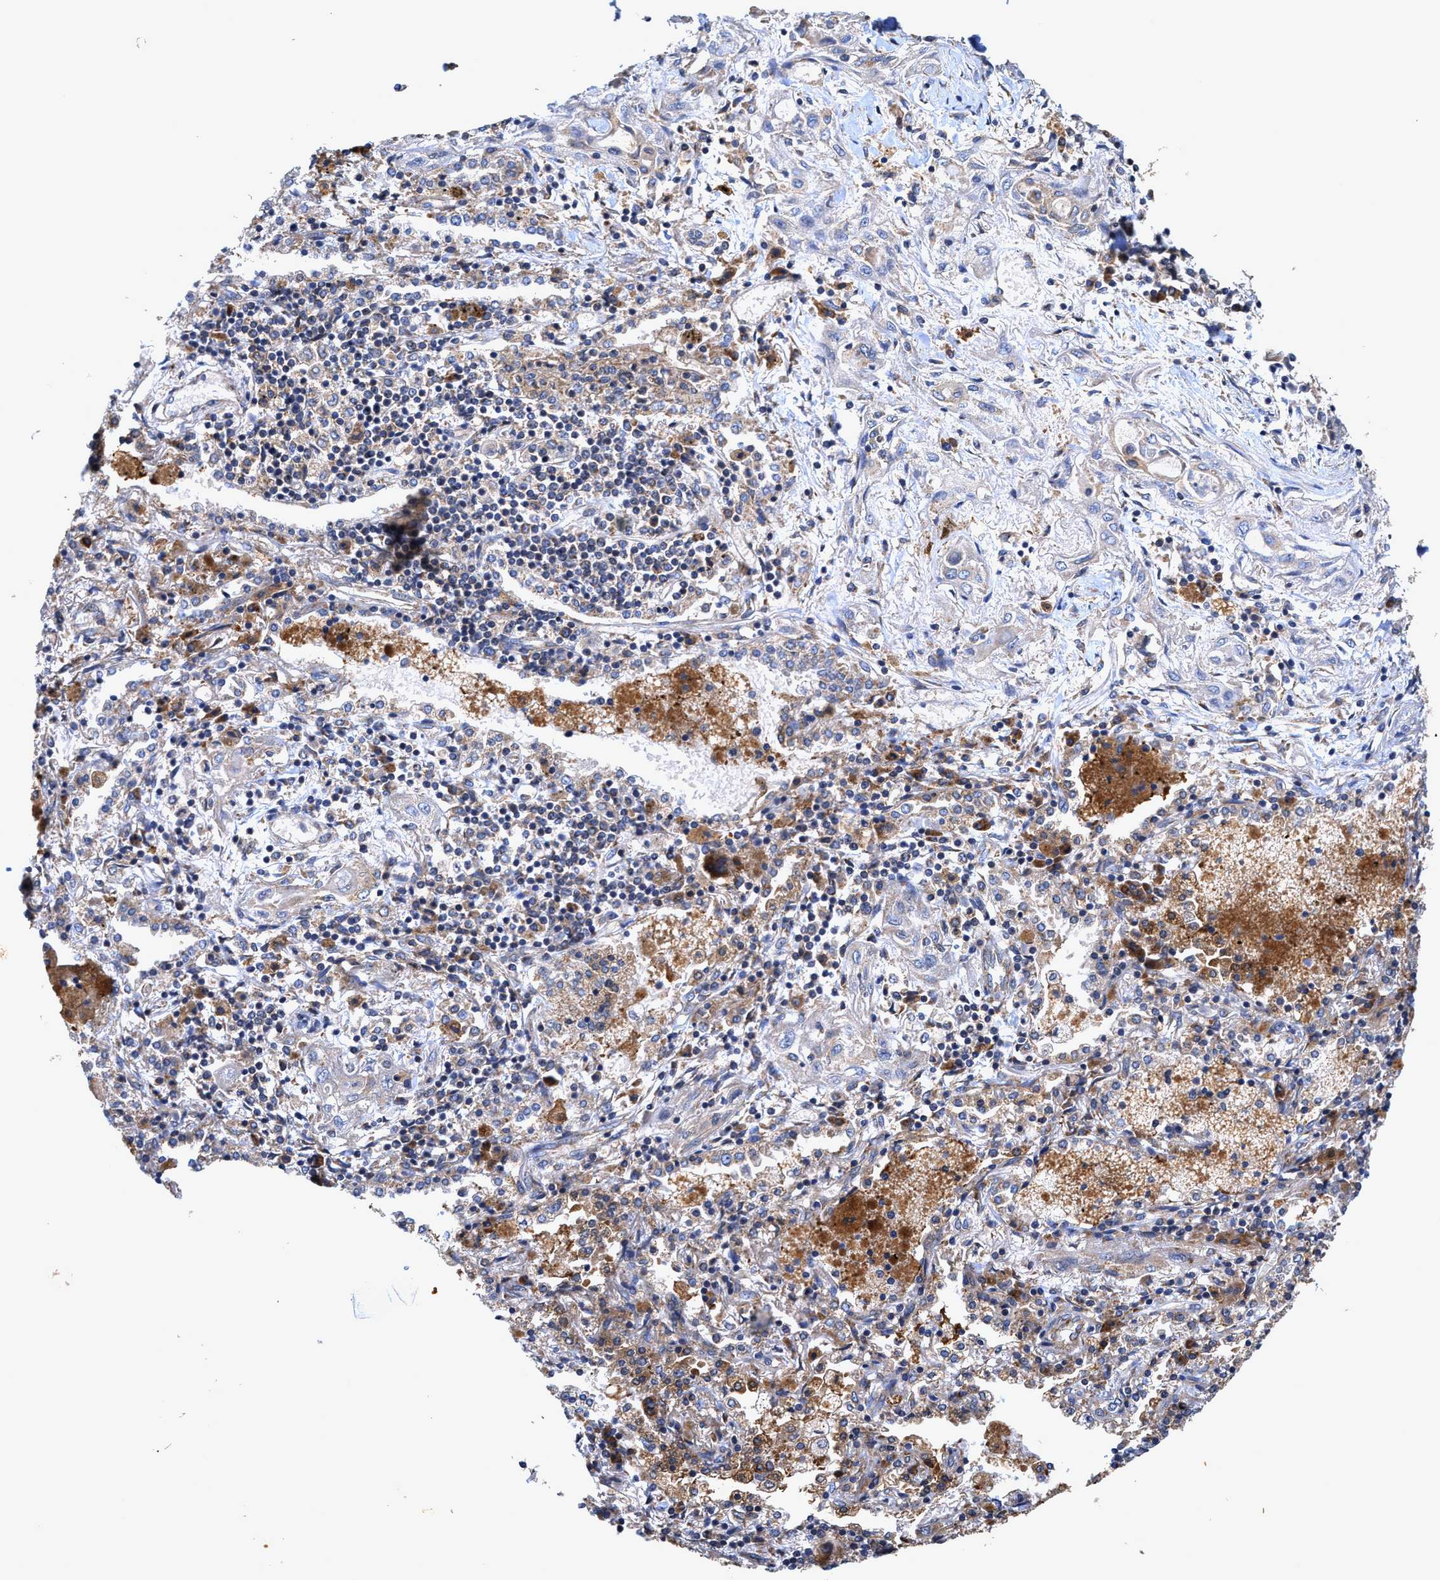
{"staining": {"intensity": "negative", "quantity": "none", "location": "none"}, "tissue": "lung cancer", "cell_type": "Tumor cells", "image_type": "cancer", "snomed": [{"axis": "morphology", "description": "Squamous cell carcinoma, NOS"}, {"axis": "topography", "description": "Lung"}], "caption": "This image is of lung squamous cell carcinoma stained with immunohistochemistry (IHC) to label a protein in brown with the nuclei are counter-stained blue. There is no expression in tumor cells.", "gene": "EFNA4", "patient": {"sex": "female", "age": 47}}